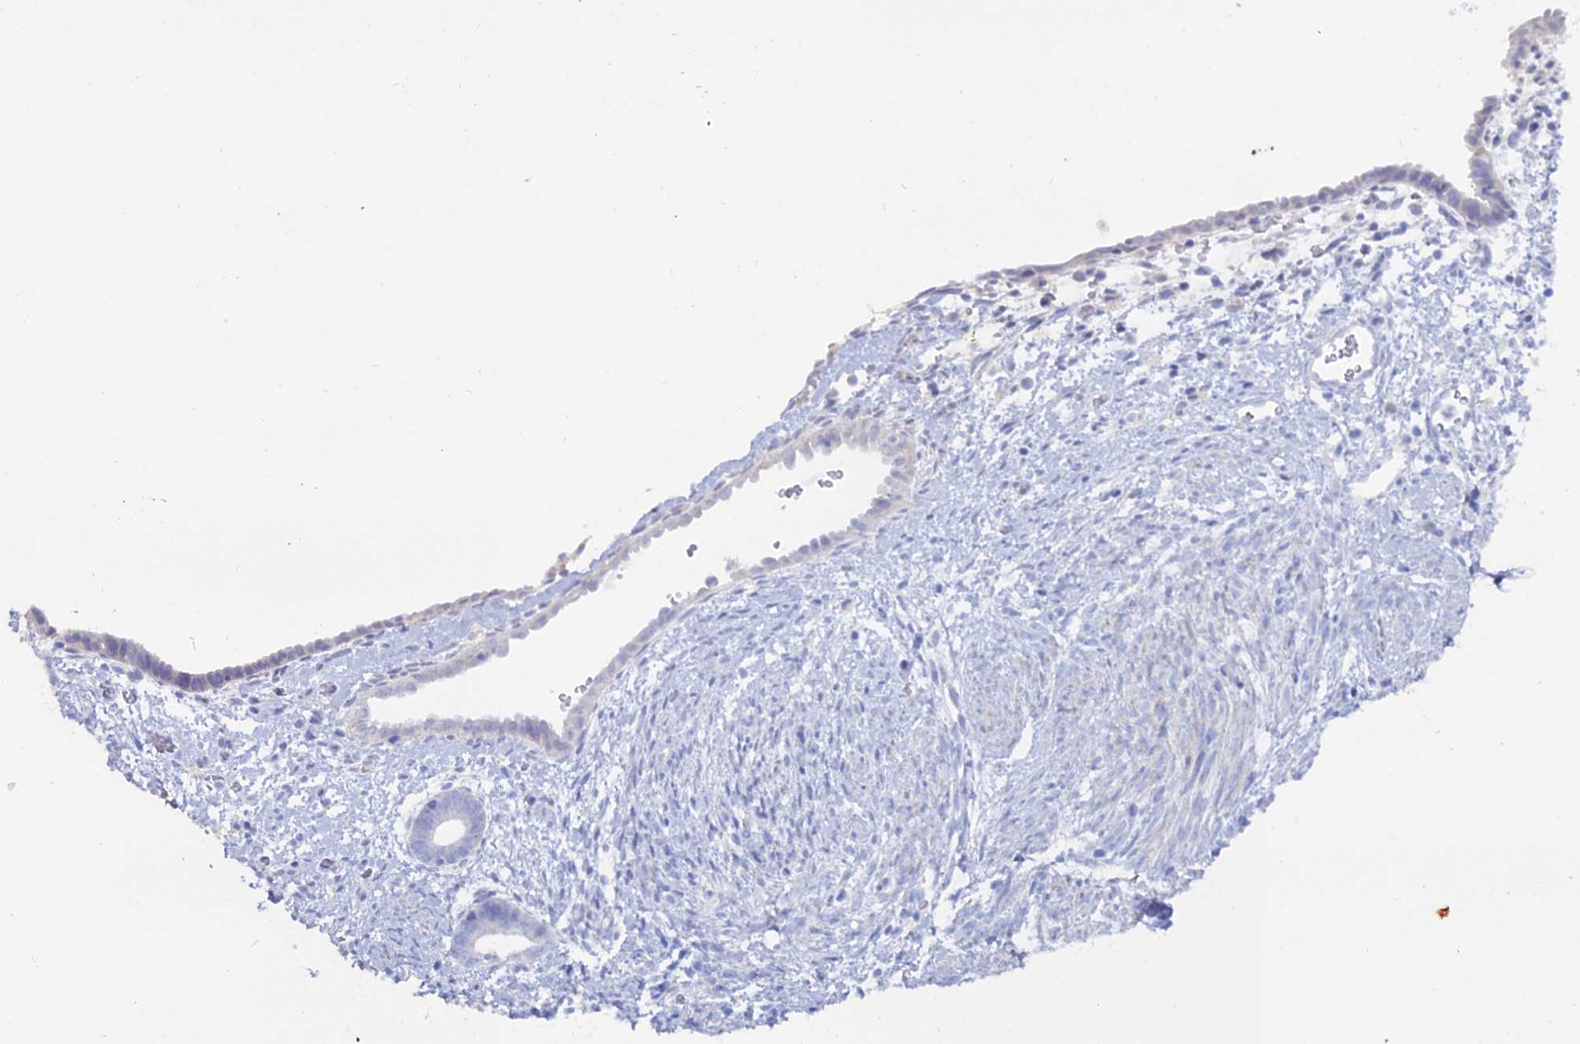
{"staining": {"intensity": "negative", "quantity": "none", "location": "none"}, "tissue": "endometrium", "cell_type": "Cells in endometrial stroma", "image_type": "normal", "snomed": [{"axis": "morphology", "description": "Normal tissue, NOS"}, {"axis": "morphology", "description": "Adenocarcinoma, NOS"}, {"axis": "topography", "description": "Endometrium"}], "caption": "DAB (3,3'-diaminobenzidine) immunohistochemical staining of normal endometrium reveals no significant positivity in cells in endometrial stroma. (Stains: DAB (3,3'-diaminobenzidine) IHC with hematoxylin counter stain, Microscopy: brightfield microscopy at high magnification).", "gene": "DHX34", "patient": {"sex": "female", "age": 57}}